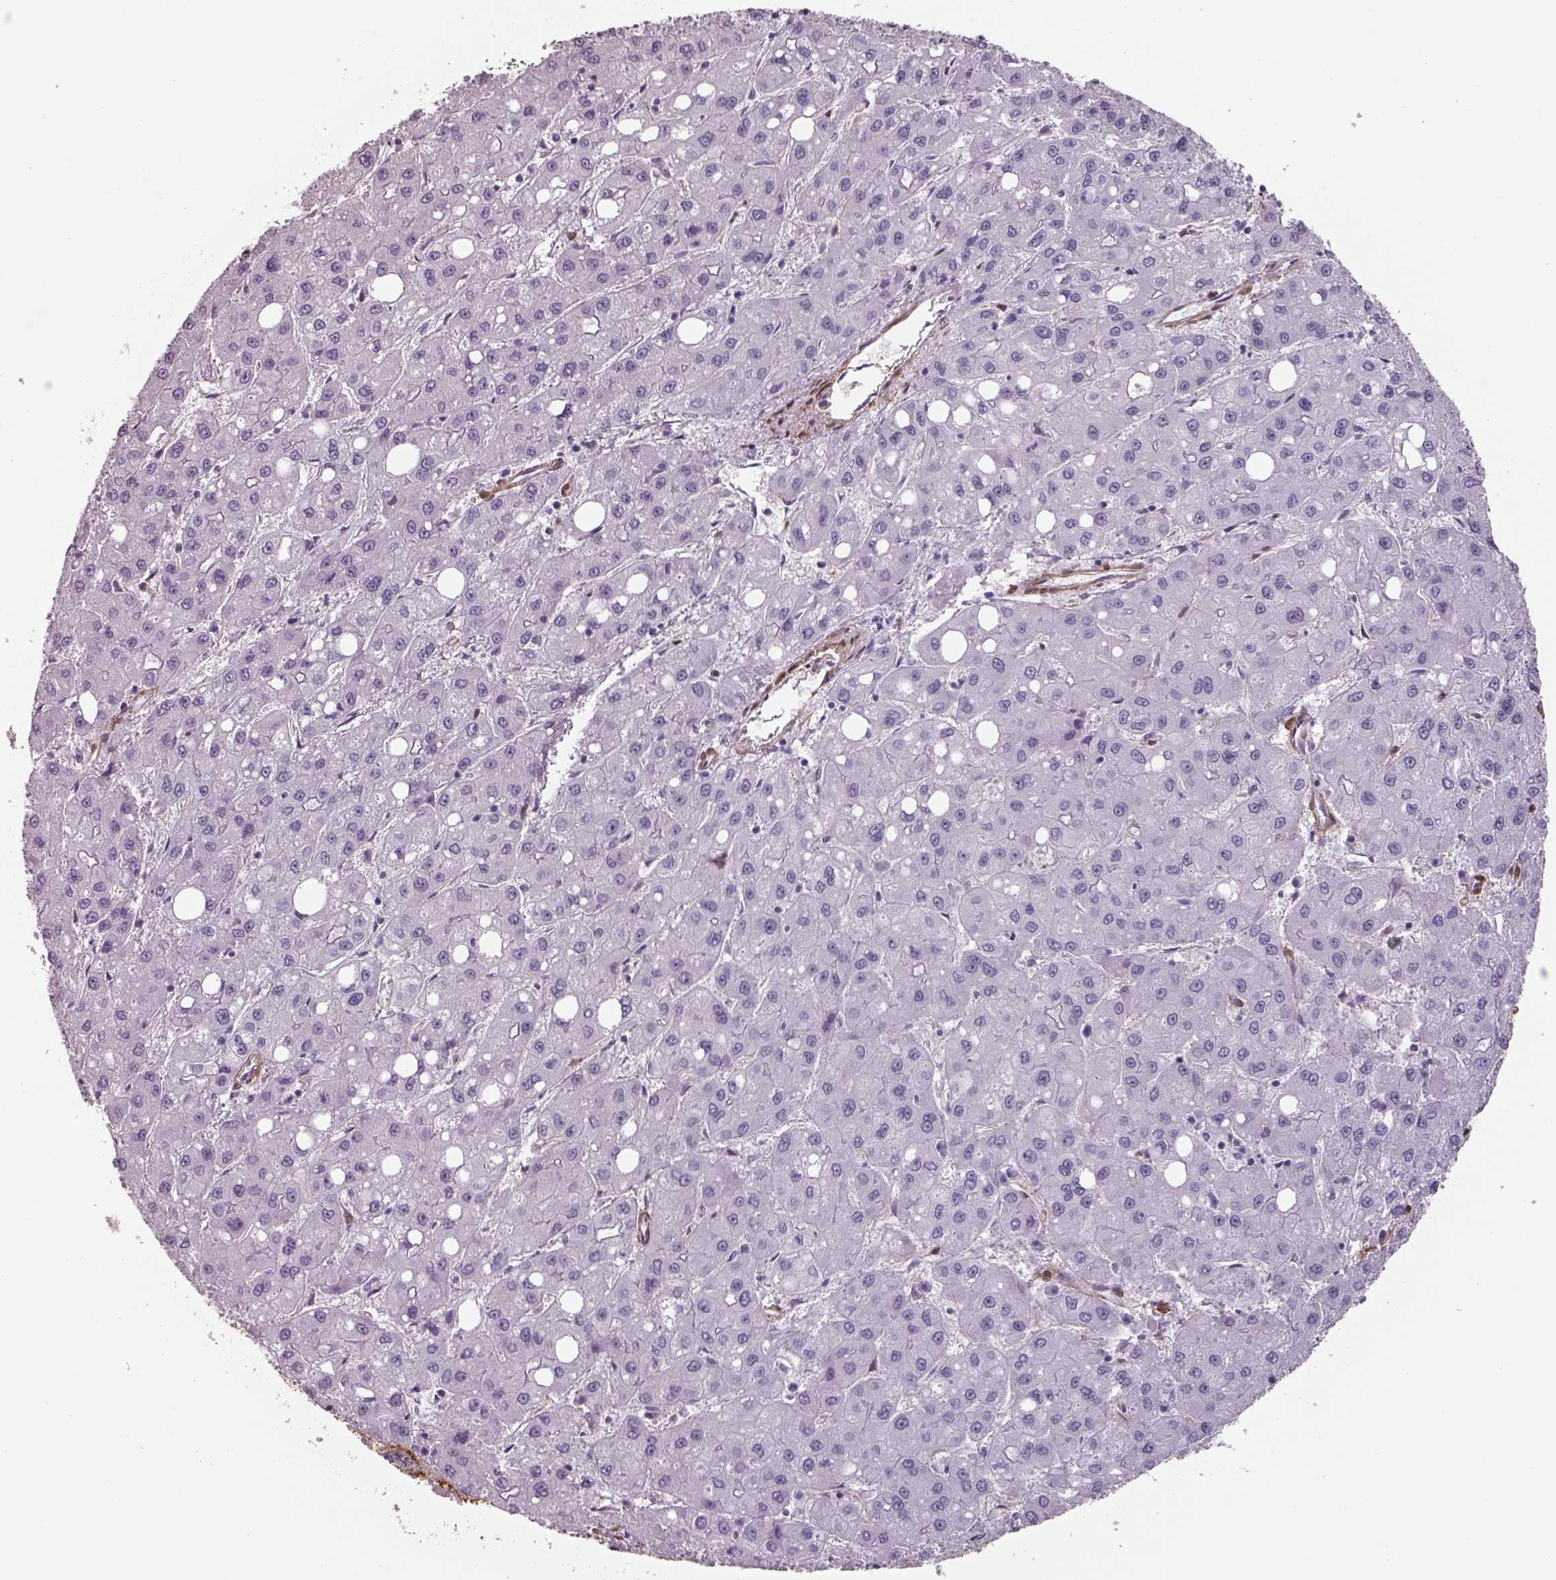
{"staining": {"intensity": "negative", "quantity": "none", "location": "none"}, "tissue": "liver cancer", "cell_type": "Tumor cells", "image_type": "cancer", "snomed": [{"axis": "morphology", "description": "Carcinoma, Hepatocellular, NOS"}, {"axis": "topography", "description": "Liver"}], "caption": "DAB immunohistochemical staining of liver hepatocellular carcinoma demonstrates no significant expression in tumor cells.", "gene": "ISYNA1", "patient": {"sex": "male", "age": 73}}